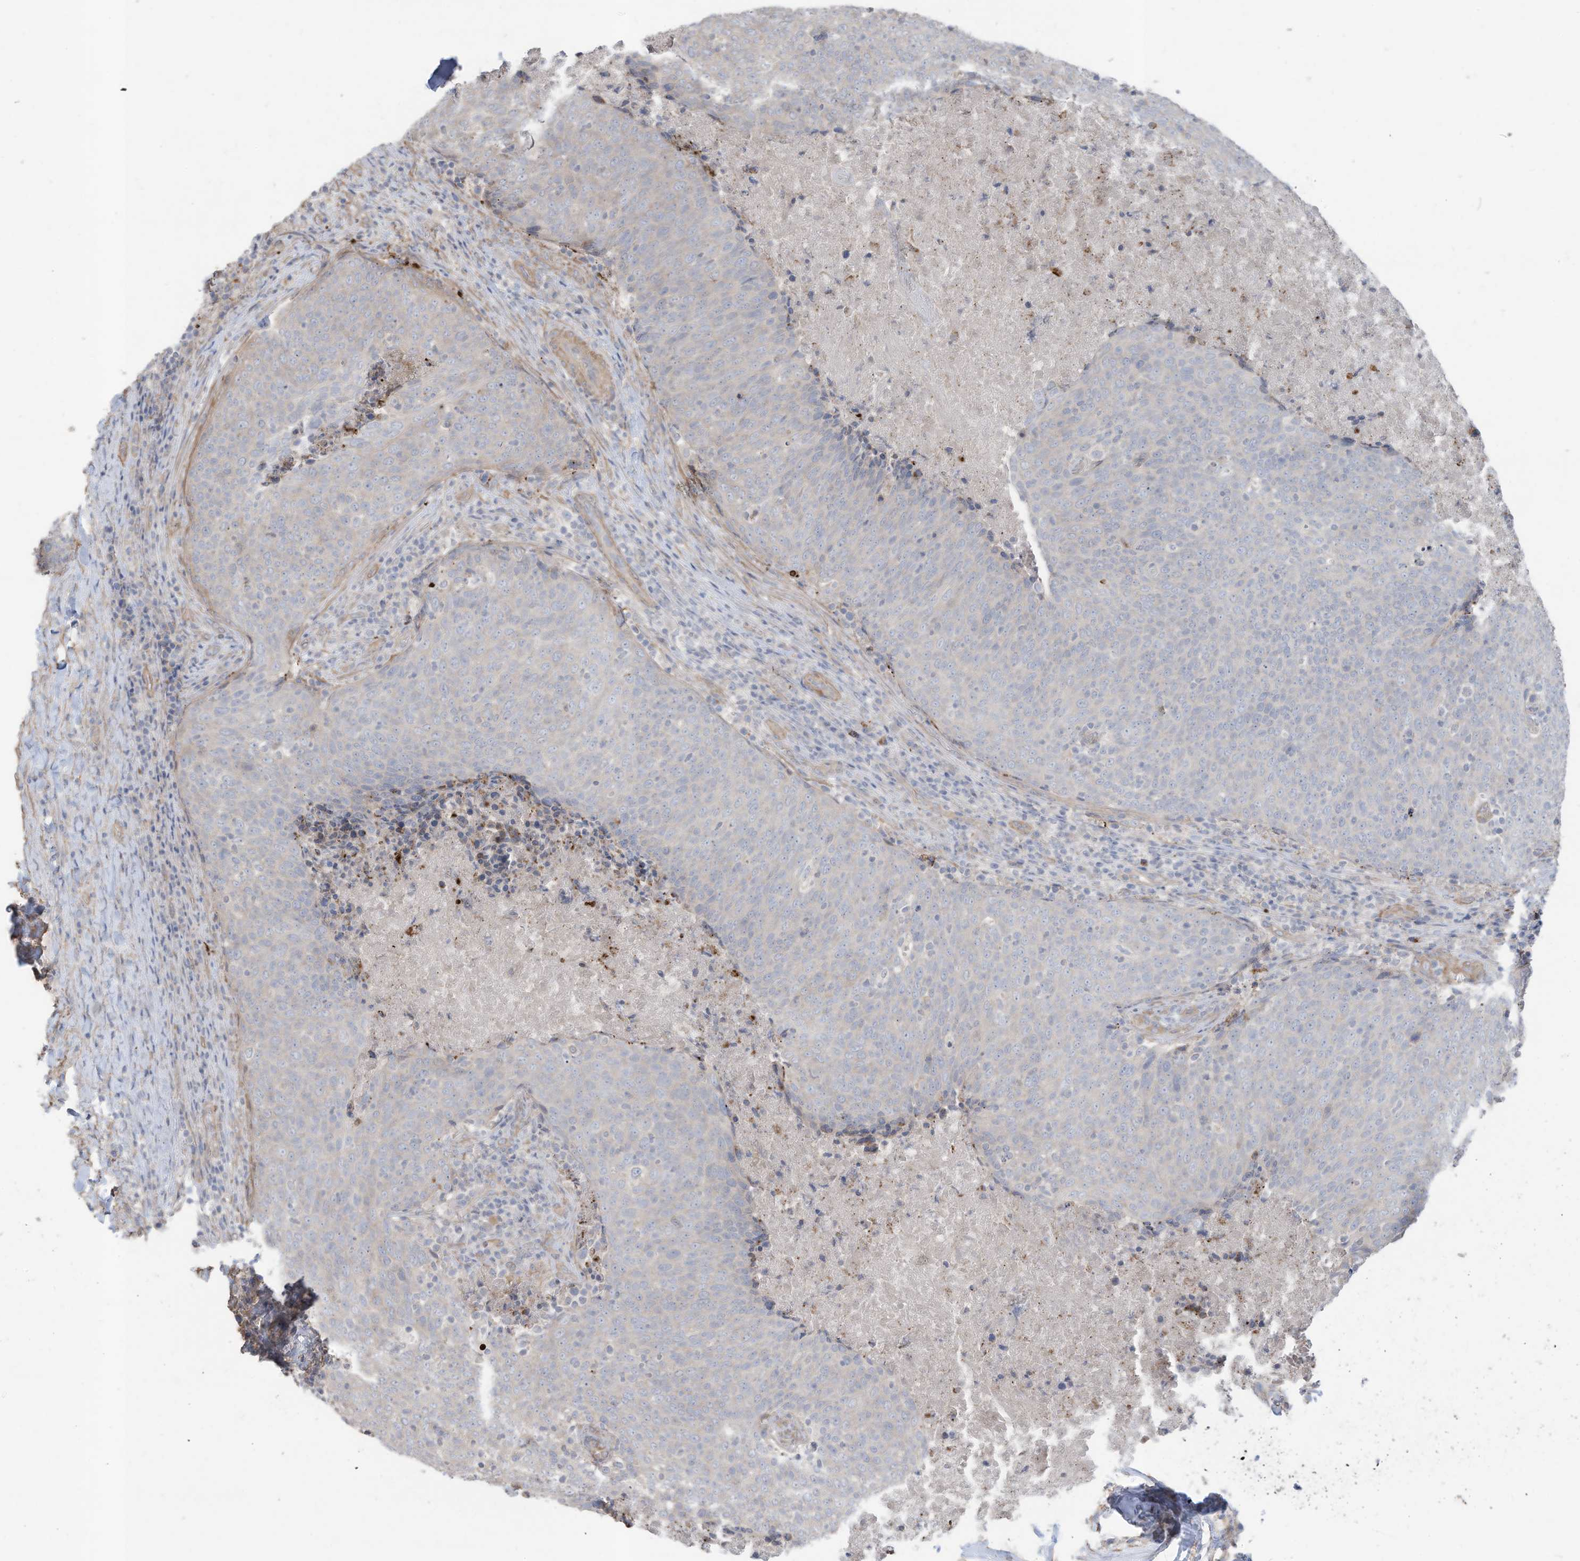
{"staining": {"intensity": "negative", "quantity": "none", "location": "none"}, "tissue": "head and neck cancer", "cell_type": "Tumor cells", "image_type": "cancer", "snomed": [{"axis": "morphology", "description": "Squamous cell carcinoma, NOS"}, {"axis": "morphology", "description": "Squamous cell carcinoma, metastatic, NOS"}, {"axis": "topography", "description": "Lymph node"}, {"axis": "topography", "description": "Head-Neck"}], "caption": "Tumor cells are negative for protein expression in human squamous cell carcinoma (head and neck).", "gene": "SLC17A7", "patient": {"sex": "male", "age": 62}}